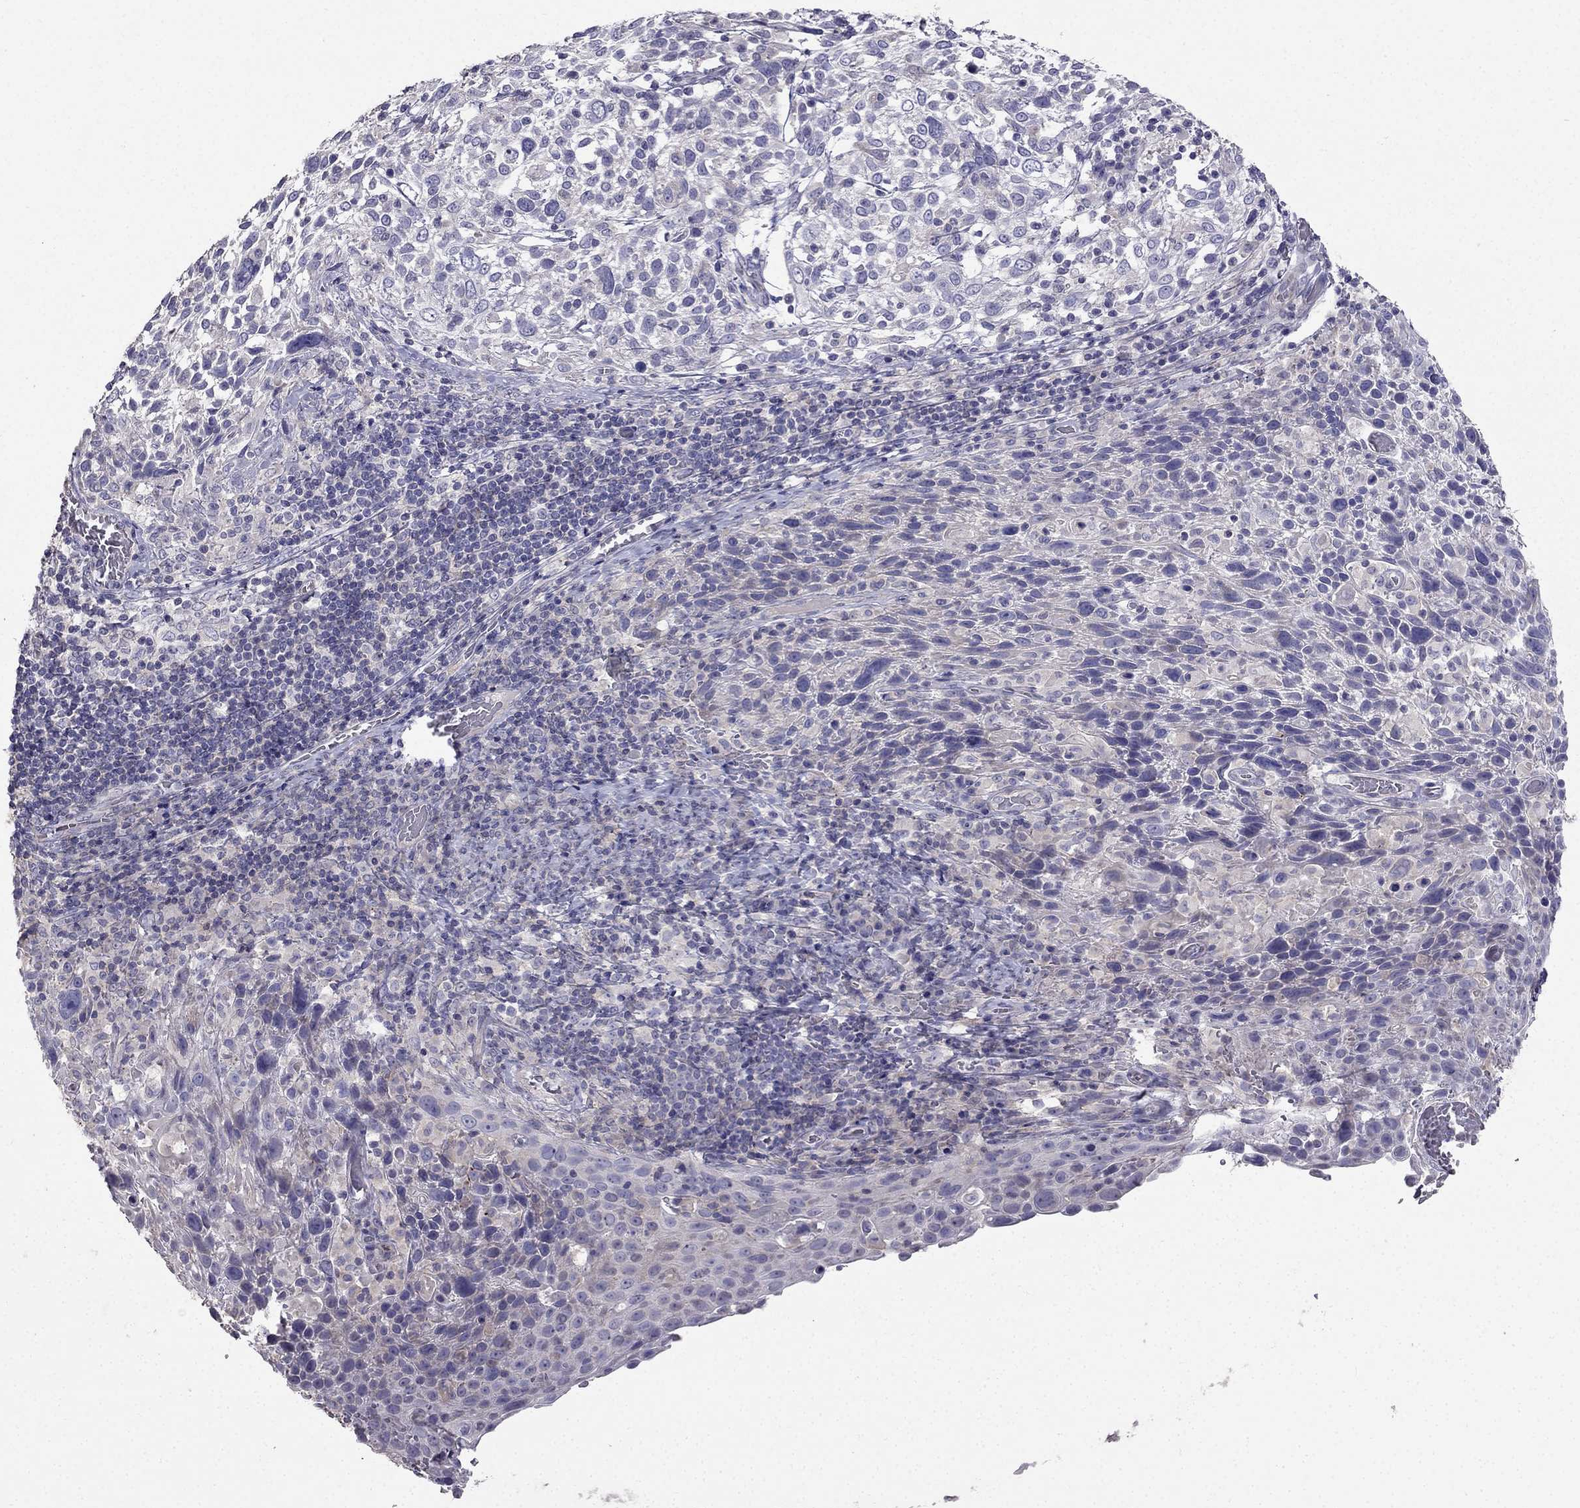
{"staining": {"intensity": "negative", "quantity": "none", "location": "none"}, "tissue": "cervical cancer", "cell_type": "Tumor cells", "image_type": "cancer", "snomed": [{"axis": "morphology", "description": "Squamous cell carcinoma, NOS"}, {"axis": "topography", "description": "Cervix"}], "caption": "Squamous cell carcinoma (cervical) was stained to show a protein in brown. There is no significant positivity in tumor cells.", "gene": "AS3MT", "patient": {"sex": "female", "age": 61}}